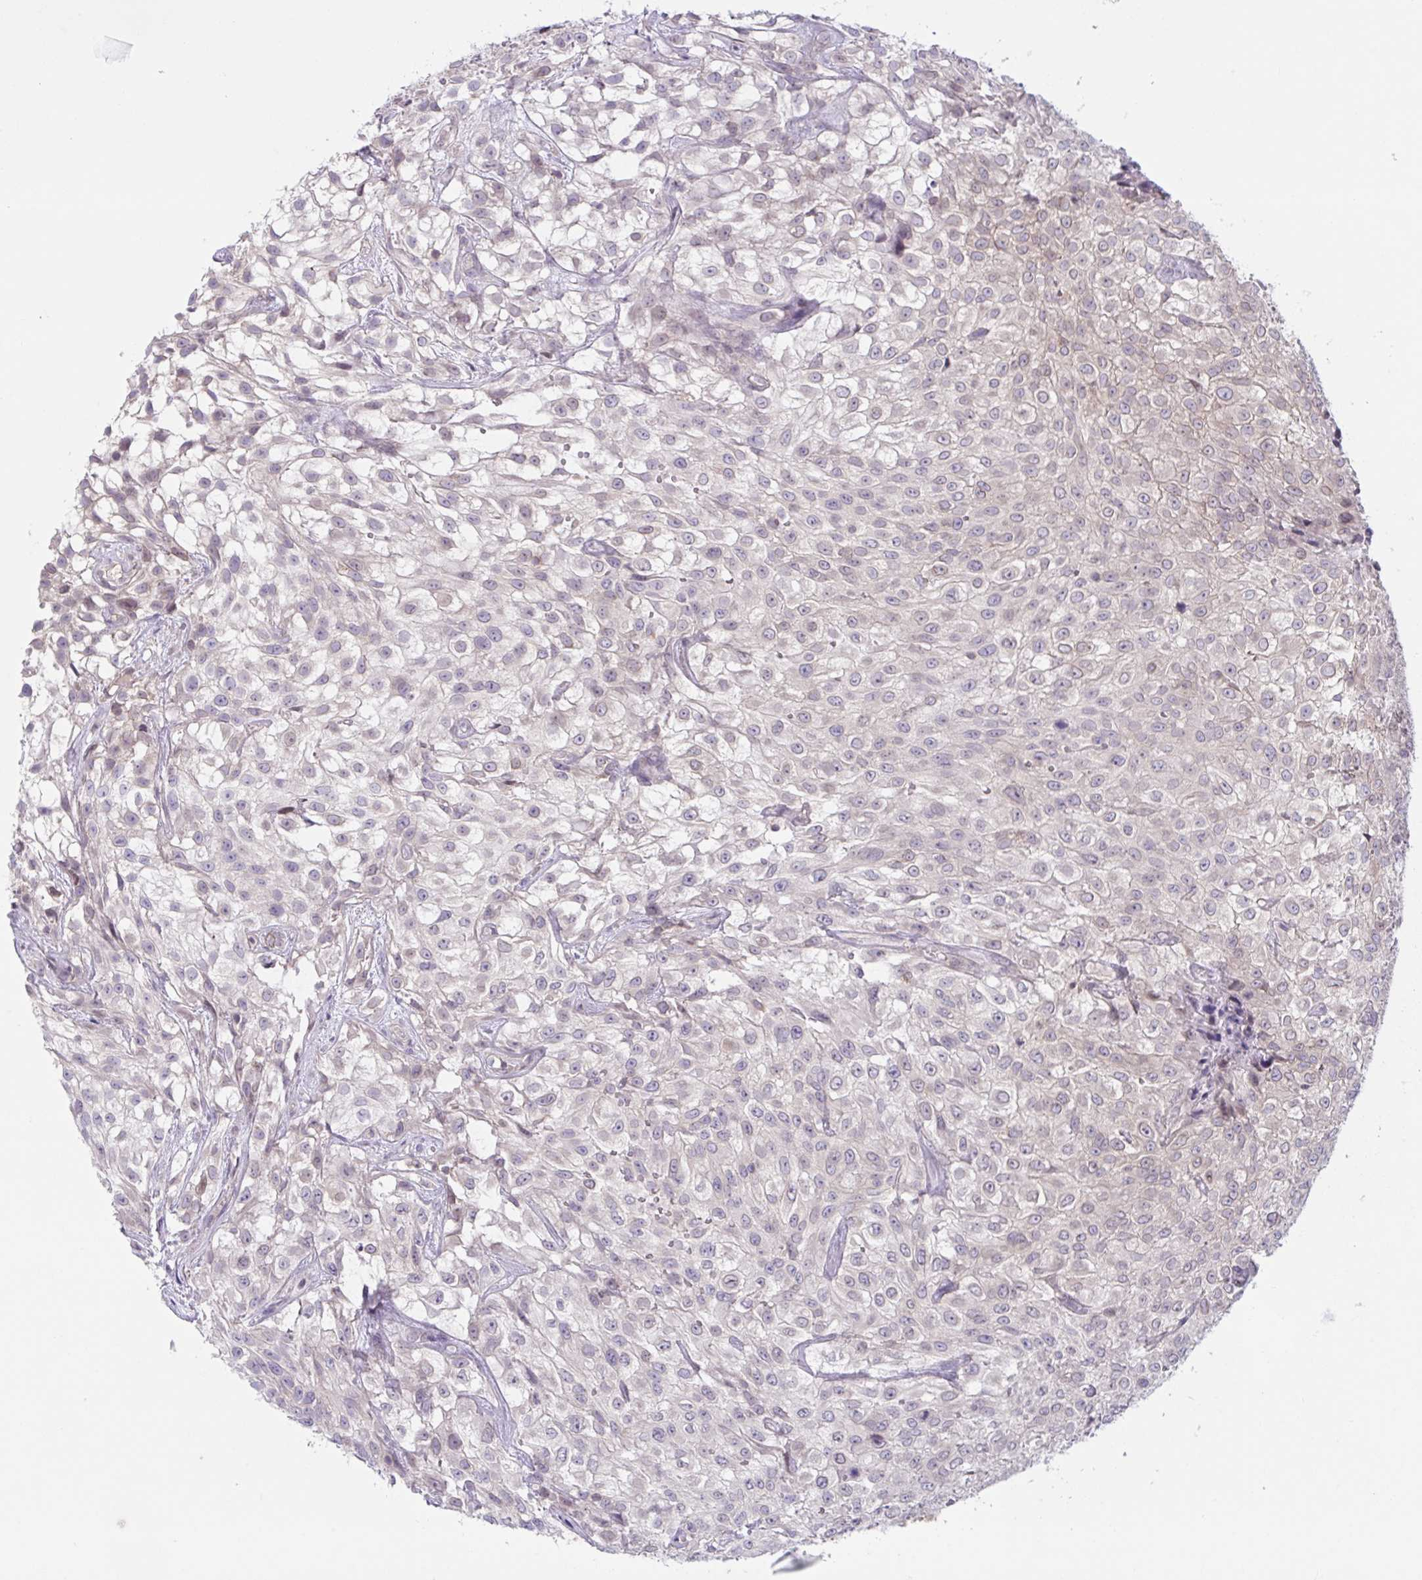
{"staining": {"intensity": "weak", "quantity": "25%-75%", "location": "cytoplasmic/membranous"}, "tissue": "urothelial cancer", "cell_type": "Tumor cells", "image_type": "cancer", "snomed": [{"axis": "morphology", "description": "Urothelial carcinoma, High grade"}, {"axis": "topography", "description": "Urinary bladder"}], "caption": "Weak cytoplasmic/membranous protein positivity is identified in about 25%-75% of tumor cells in urothelial cancer.", "gene": "TANK", "patient": {"sex": "male", "age": 56}}